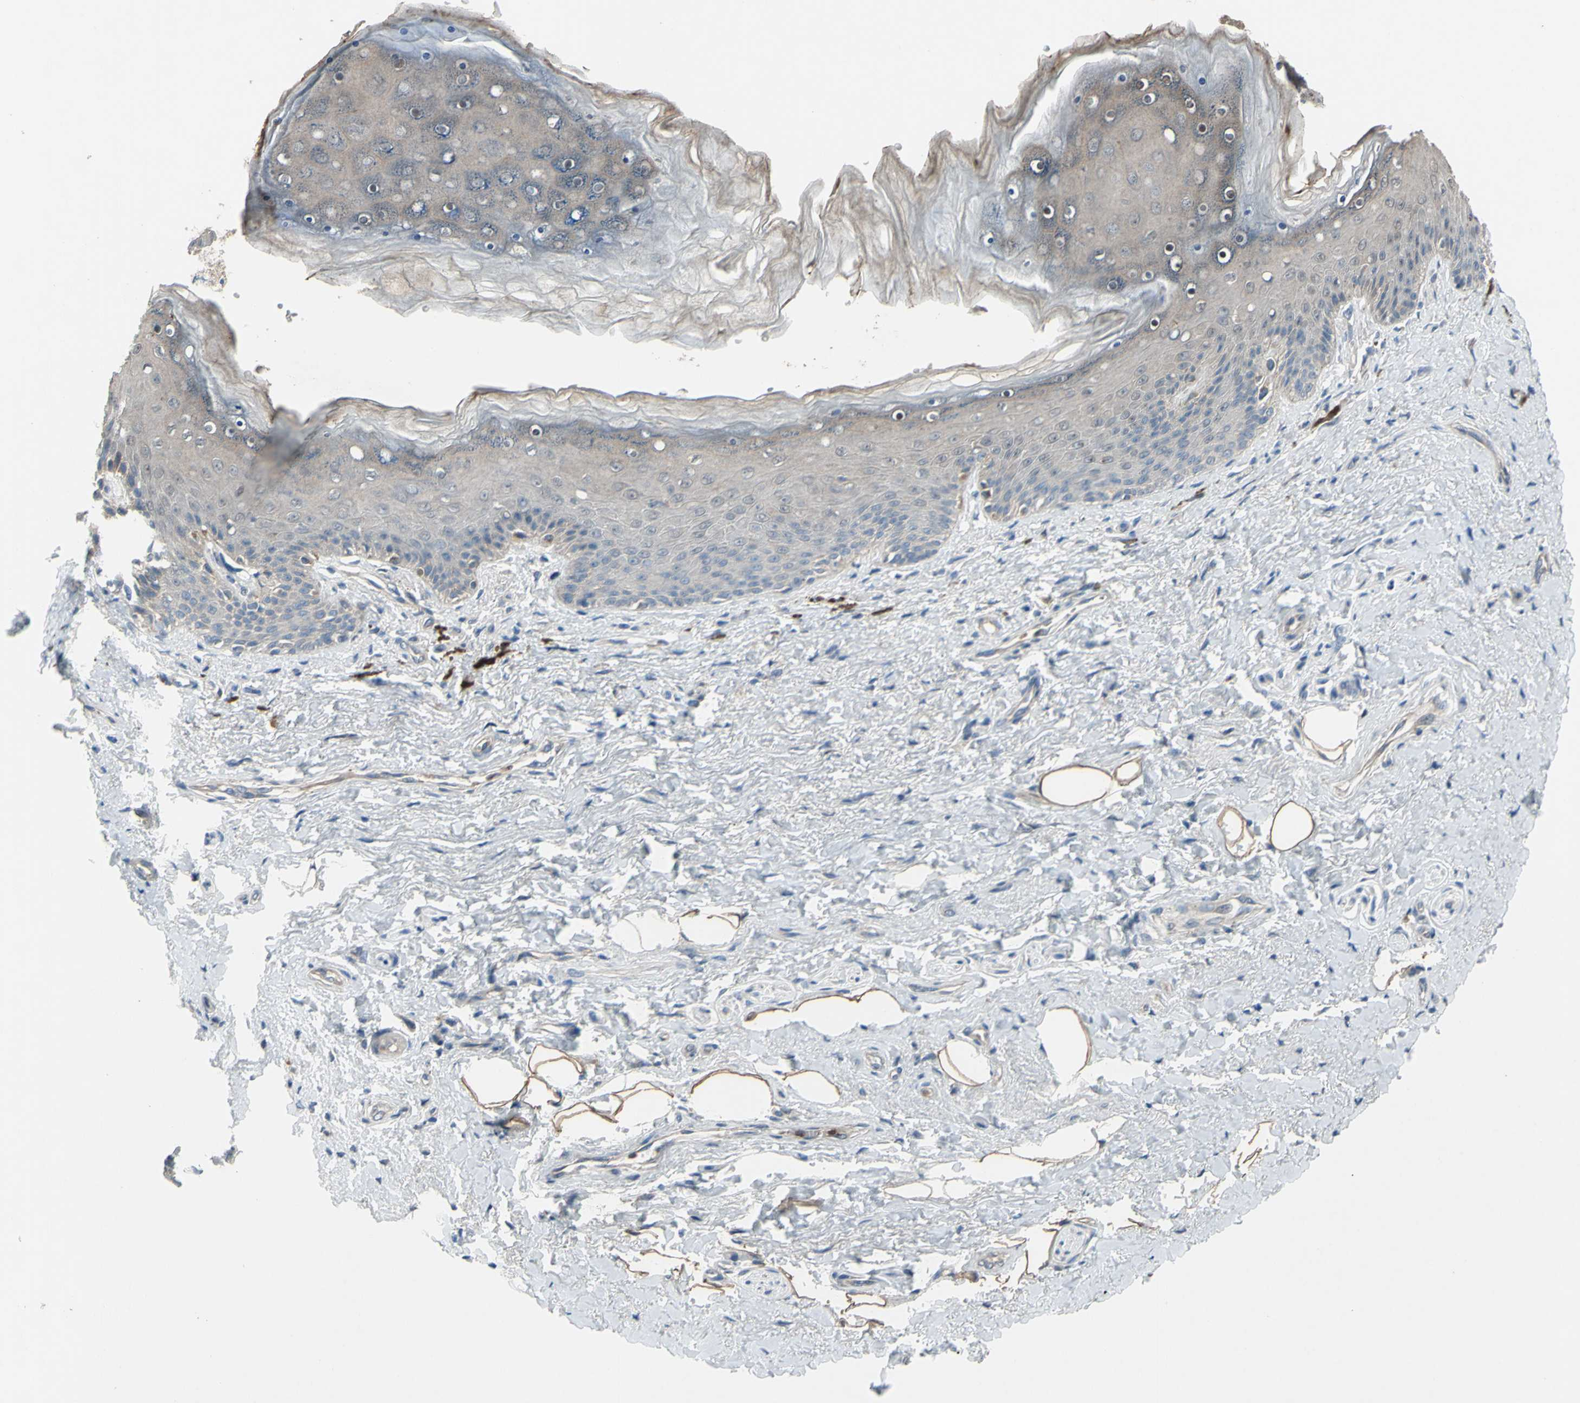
{"staining": {"intensity": "weak", "quantity": ">75%", "location": "cytoplasmic/membranous"}, "tissue": "skin", "cell_type": "Epidermal cells", "image_type": "normal", "snomed": [{"axis": "morphology", "description": "Normal tissue, NOS"}, {"axis": "topography", "description": "Anal"}], "caption": "Immunohistochemistry (IHC) histopathology image of benign skin stained for a protein (brown), which reveals low levels of weak cytoplasmic/membranous staining in about >75% of epidermal cells.", "gene": "GRAMD2B", "patient": {"sex": "female", "age": 46}}